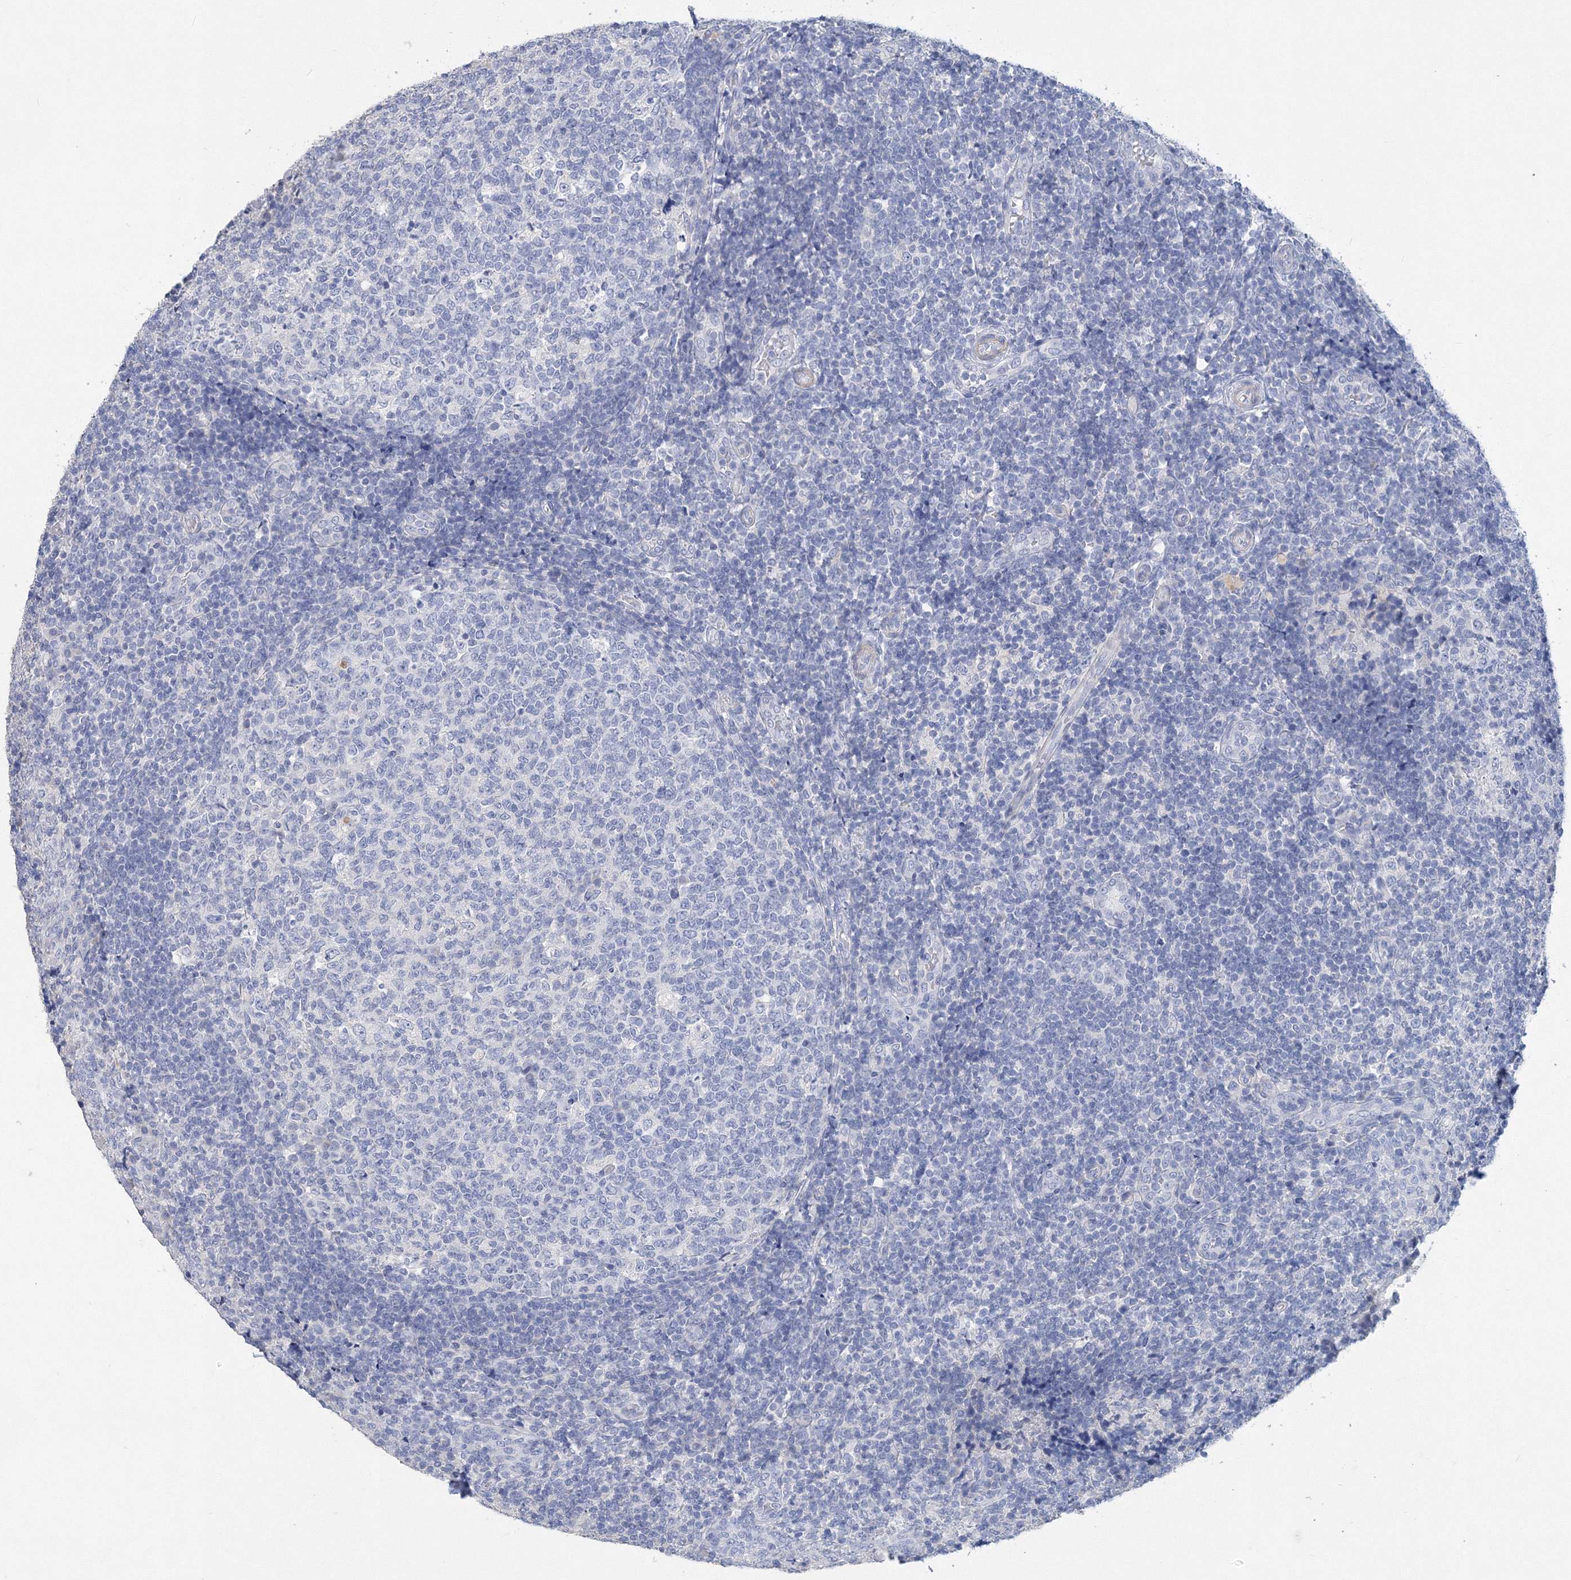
{"staining": {"intensity": "negative", "quantity": "none", "location": "none"}, "tissue": "tonsil", "cell_type": "Germinal center cells", "image_type": "normal", "snomed": [{"axis": "morphology", "description": "Normal tissue, NOS"}, {"axis": "topography", "description": "Tonsil"}], "caption": "Micrograph shows no significant protein staining in germinal center cells of benign tonsil.", "gene": "OSBPL6", "patient": {"sex": "female", "age": 19}}